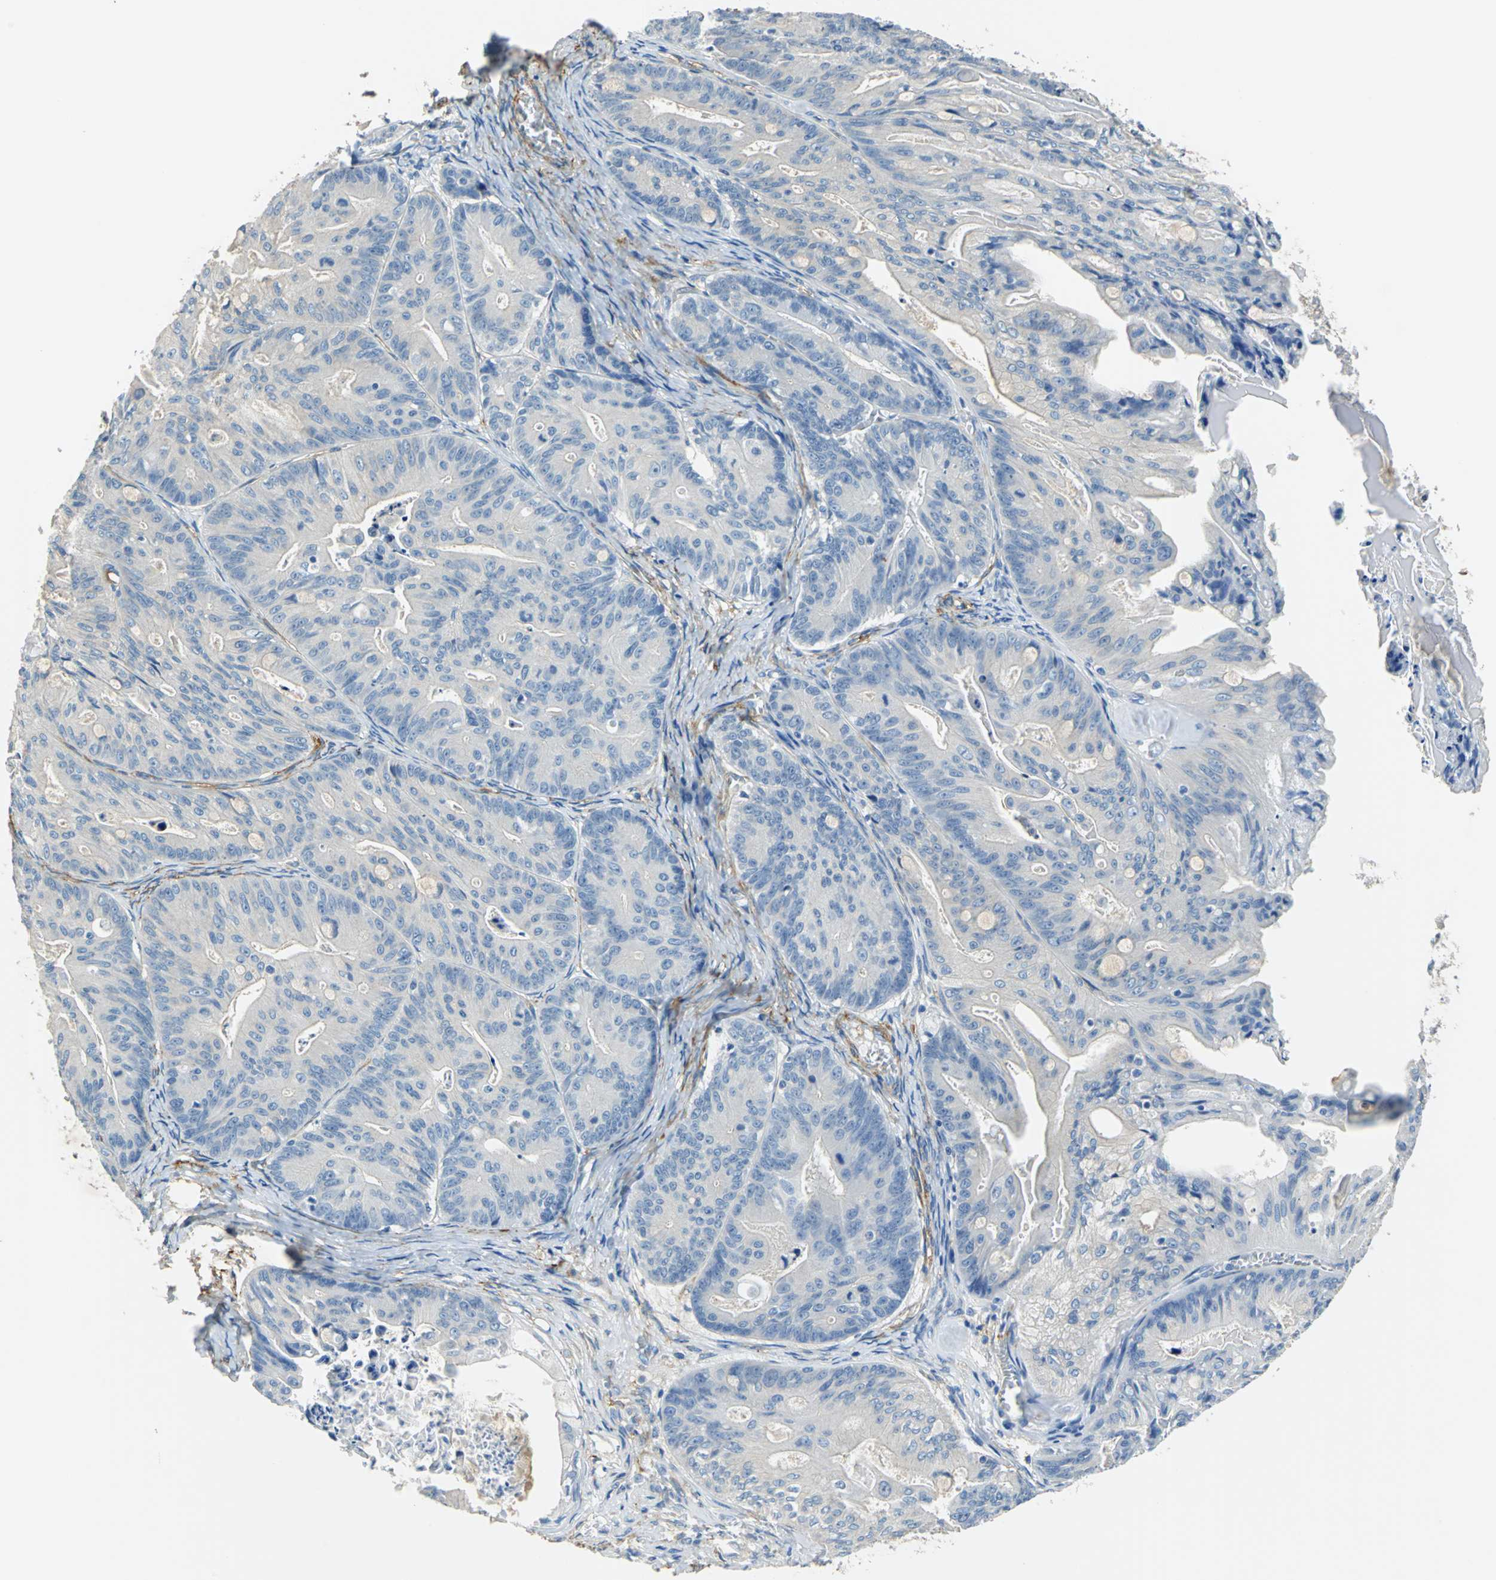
{"staining": {"intensity": "negative", "quantity": "none", "location": "none"}, "tissue": "ovarian cancer", "cell_type": "Tumor cells", "image_type": "cancer", "snomed": [{"axis": "morphology", "description": "Cystadenocarcinoma, mucinous, NOS"}, {"axis": "topography", "description": "Ovary"}], "caption": "Immunohistochemistry (IHC) of mucinous cystadenocarcinoma (ovarian) displays no staining in tumor cells. (Brightfield microscopy of DAB IHC at high magnification).", "gene": "AKAP12", "patient": {"sex": "female", "age": 36}}